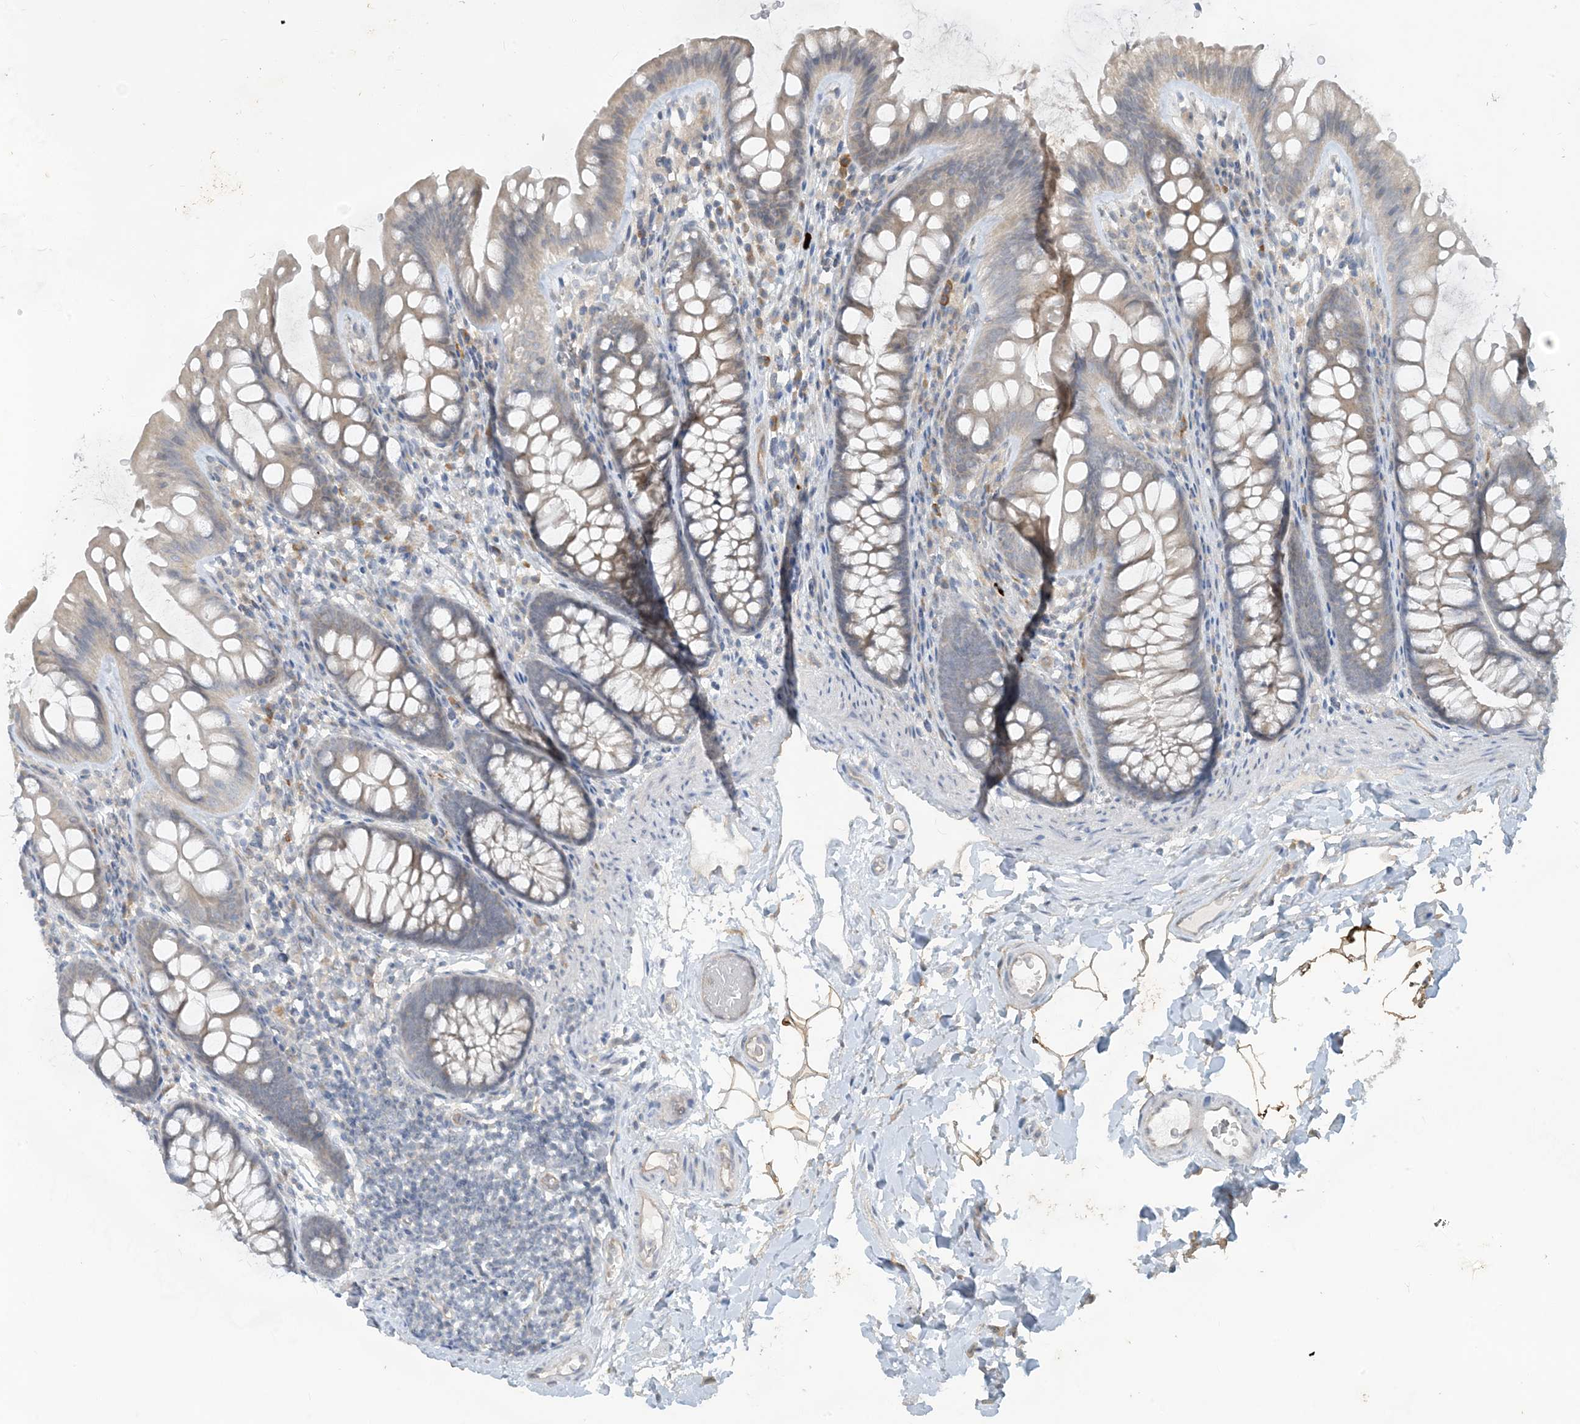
{"staining": {"intensity": "weak", "quantity": ">75%", "location": "cytoplasmic/membranous"}, "tissue": "colon", "cell_type": "Endothelial cells", "image_type": "normal", "snomed": [{"axis": "morphology", "description": "Normal tissue, NOS"}, {"axis": "topography", "description": "Colon"}], "caption": "Protein expression analysis of normal human colon reveals weak cytoplasmic/membranous staining in approximately >75% of endothelial cells. Nuclei are stained in blue.", "gene": "CDS1", "patient": {"sex": "female", "age": 62}}